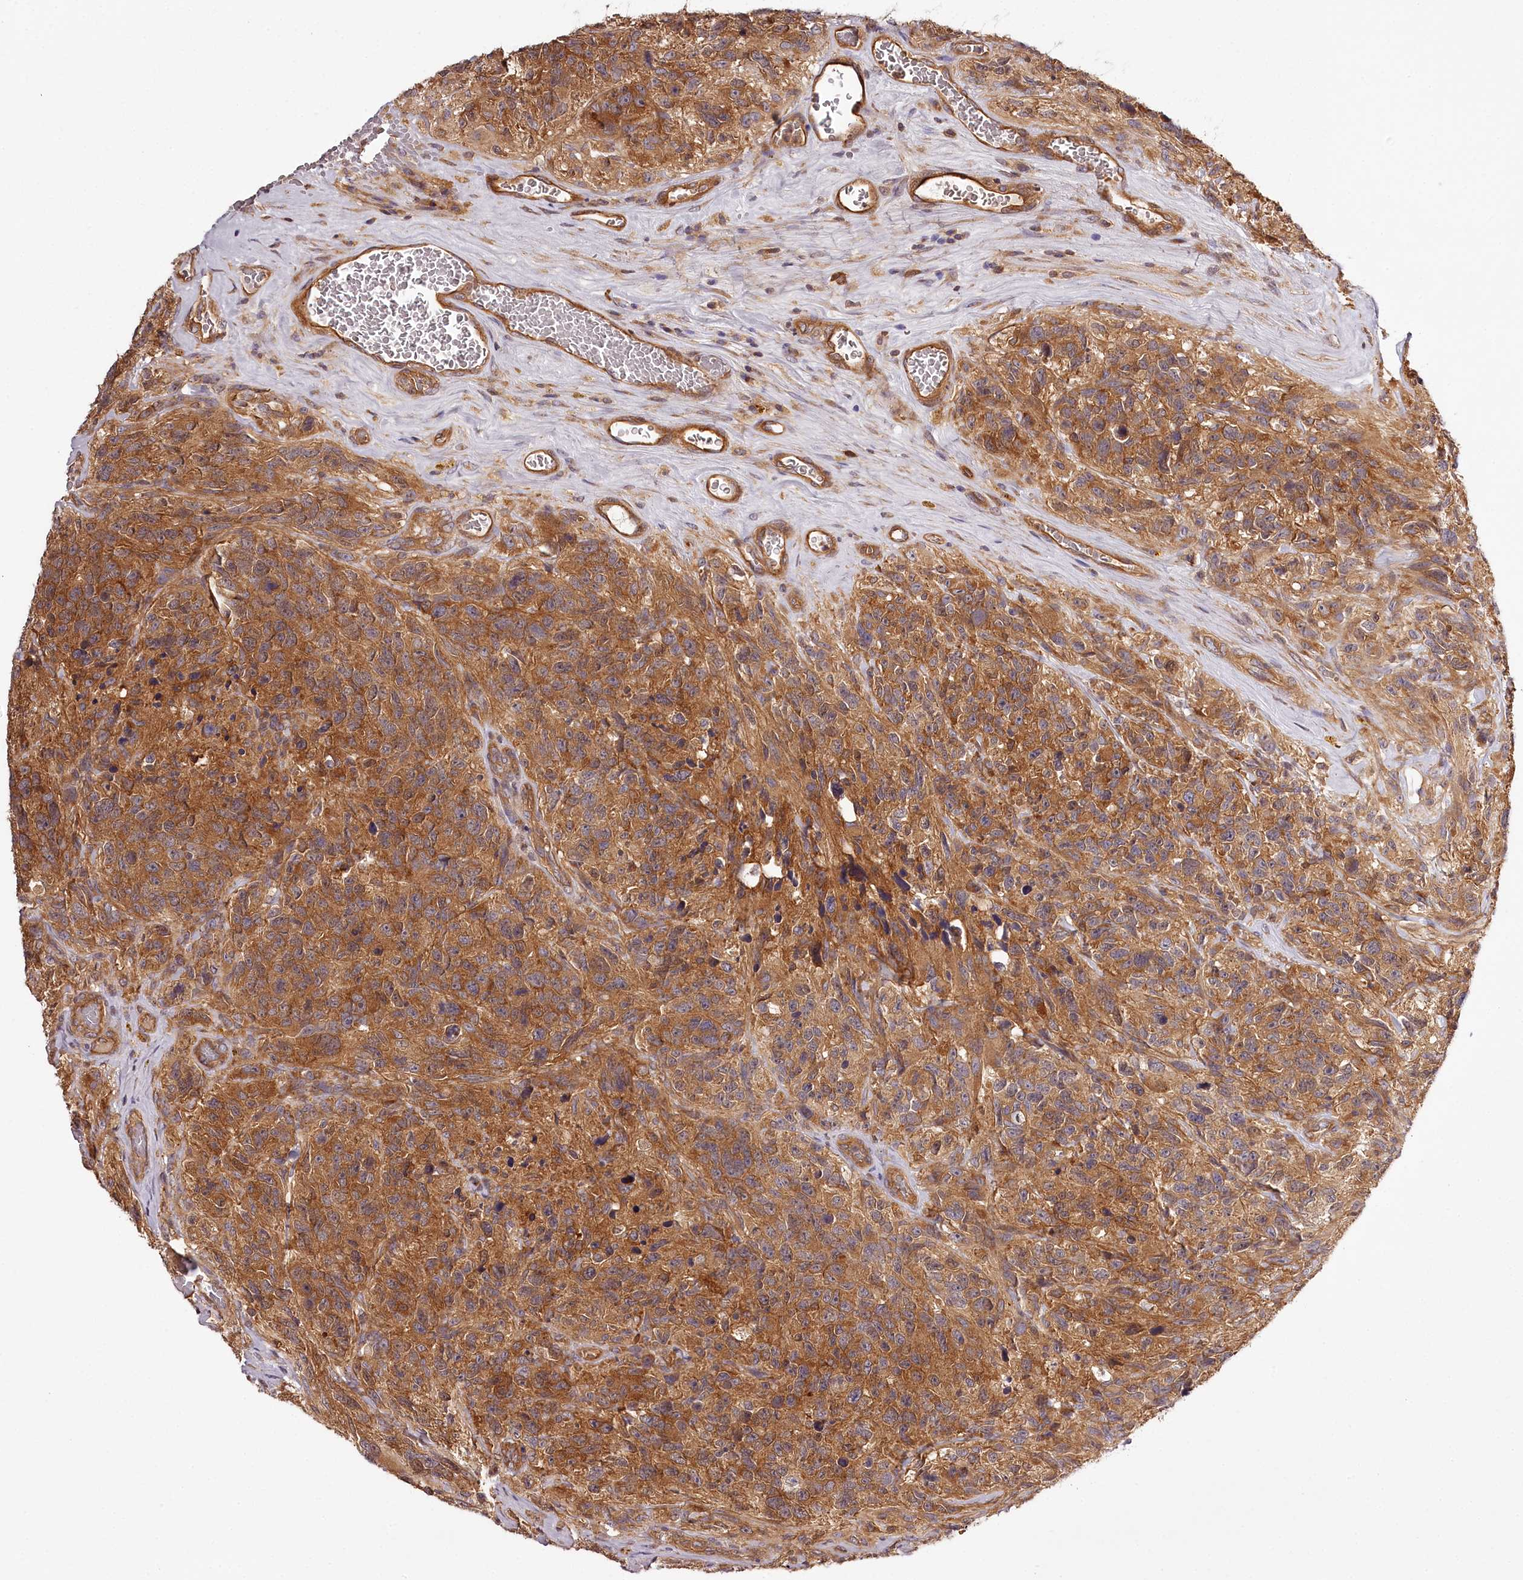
{"staining": {"intensity": "moderate", "quantity": ">75%", "location": "cytoplasmic/membranous"}, "tissue": "glioma", "cell_type": "Tumor cells", "image_type": "cancer", "snomed": [{"axis": "morphology", "description": "Glioma, malignant, High grade"}, {"axis": "topography", "description": "Brain"}], "caption": "High-grade glioma (malignant) stained with a brown dye reveals moderate cytoplasmic/membranous positive expression in approximately >75% of tumor cells.", "gene": "TARS1", "patient": {"sex": "male", "age": 69}}